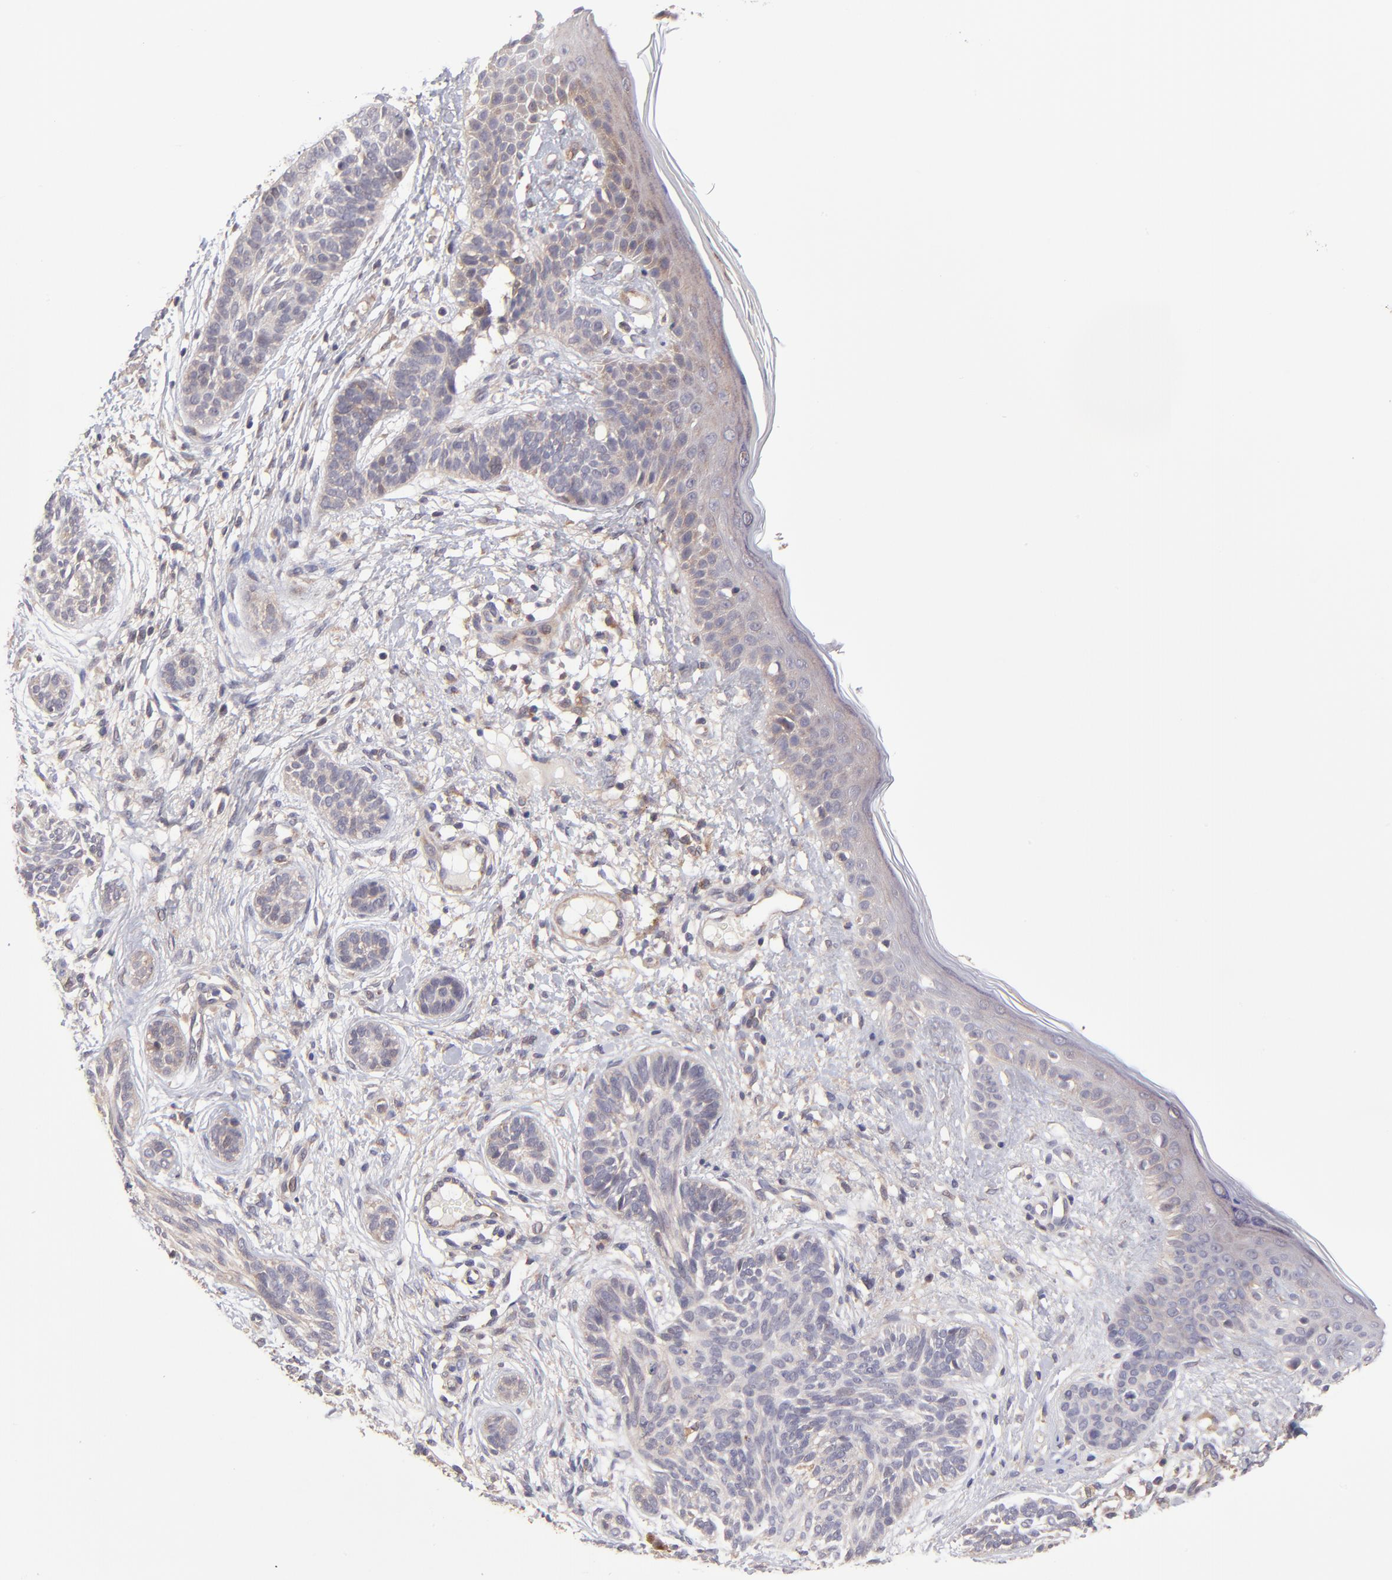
{"staining": {"intensity": "negative", "quantity": "none", "location": "none"}, "tissue": "skin cancer", "cell_type": "Tumor cells", "image_type": "cancer", "snomed": [{"axis": "morphology", "description": "Normal tissue, NOS"}, {"axis": "morphology", "description": "Basal cell carcinoma"}, {"axis": "topography", "description": "Skin"}], "caption": "Tumor cells are negative for protein expression in human basal cell carcinoma (skin).", "gene": "NSF", "patient": {"sex": "male", "age": 63}}